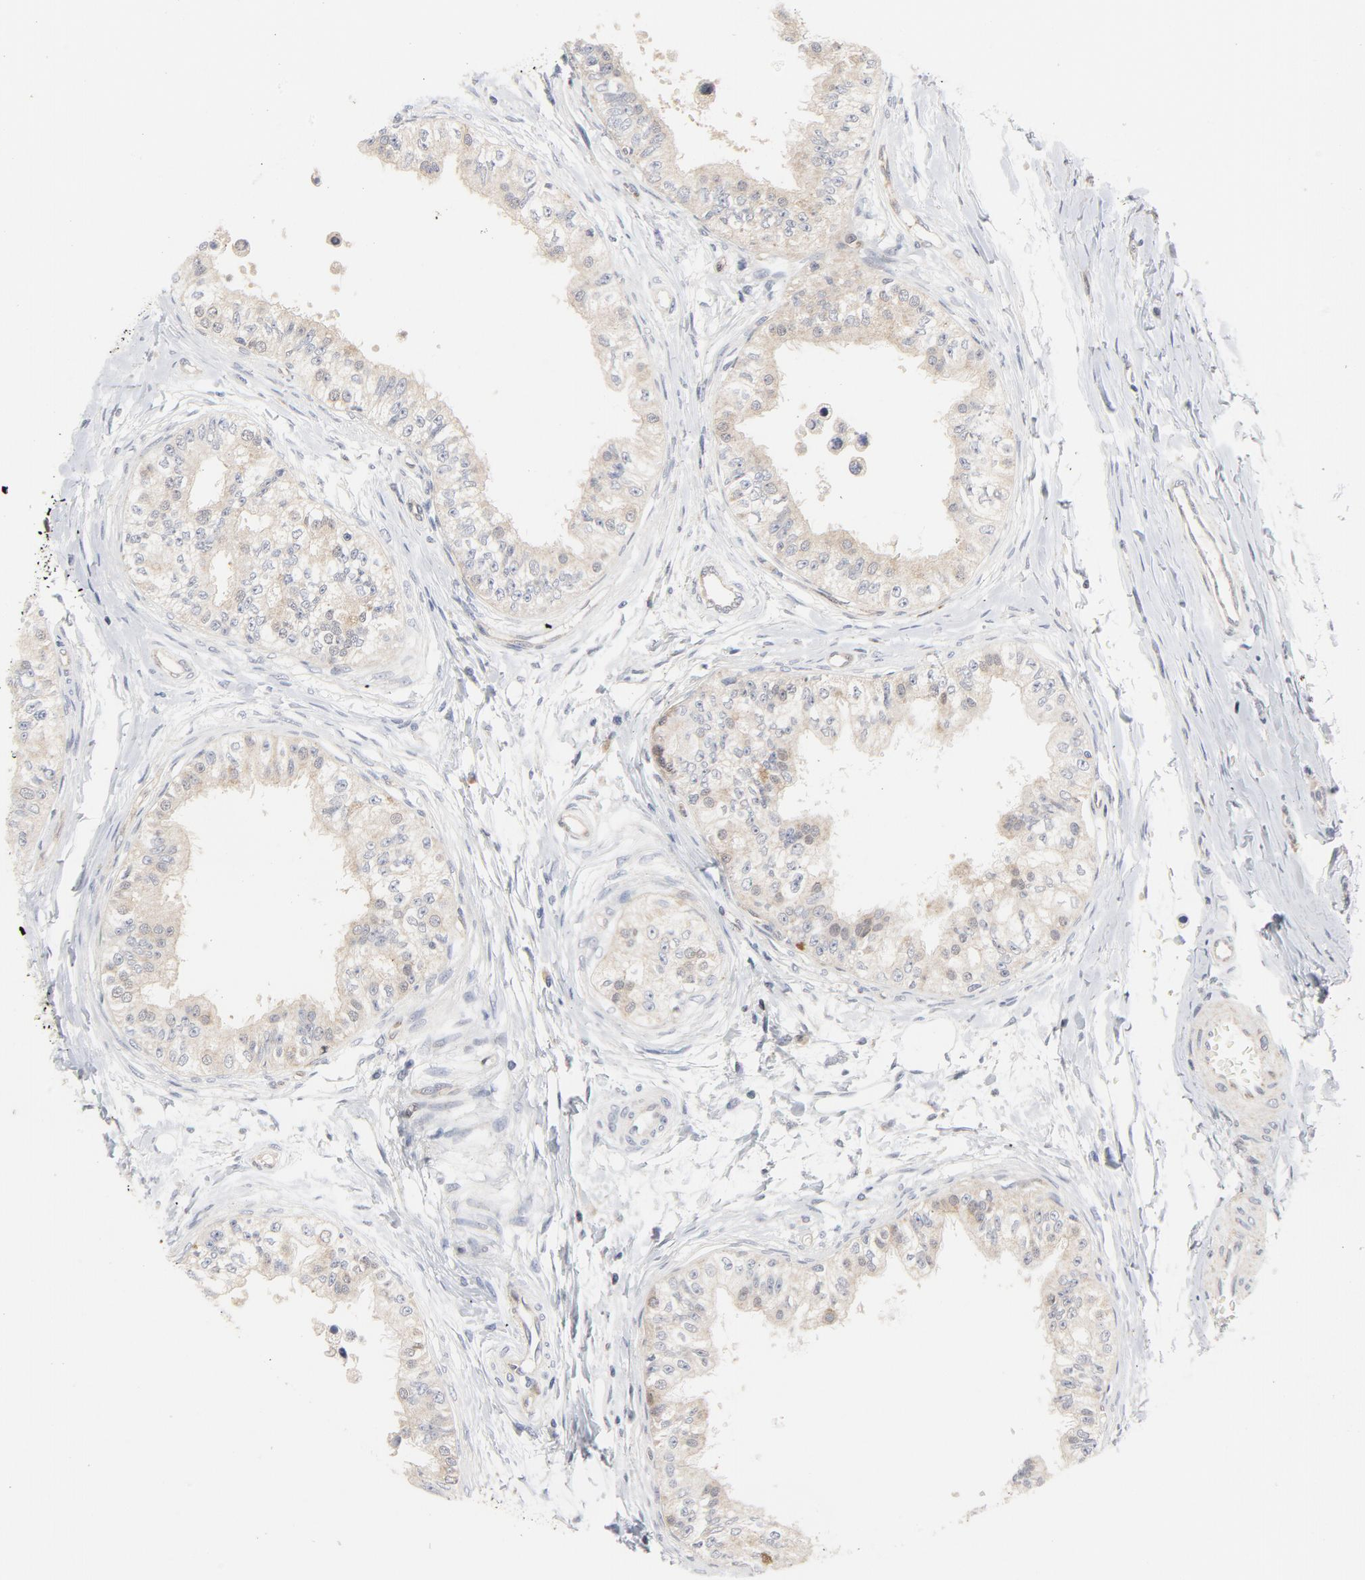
{"staining": {"intensity": "weak", "quantity": ">75%", "location": "cytoplasmic/membranous"}, "tissue": "epididymis", "cell_type": "Glandular cells", "image_type": "normal", "snomed": [{"axis": "morphology", "description": "Normal tissue, NOS"}, {"axis": "morphology", "description": "Adenocarcinoma, metastatic, NOS"}, {"axis": "topography", "description": "Testis"}, {"axis": "topography", "description": "Epididymis"}], "caption": "IHC image of unremarkable human epididymis stained for a protein (brown), which reveals low levels of weak cytoplasmic/membranous staining in approximately >75% of glandular cells.", "gene": "RAPGEF4", "patient": {"sex": "male", "age": 26}}